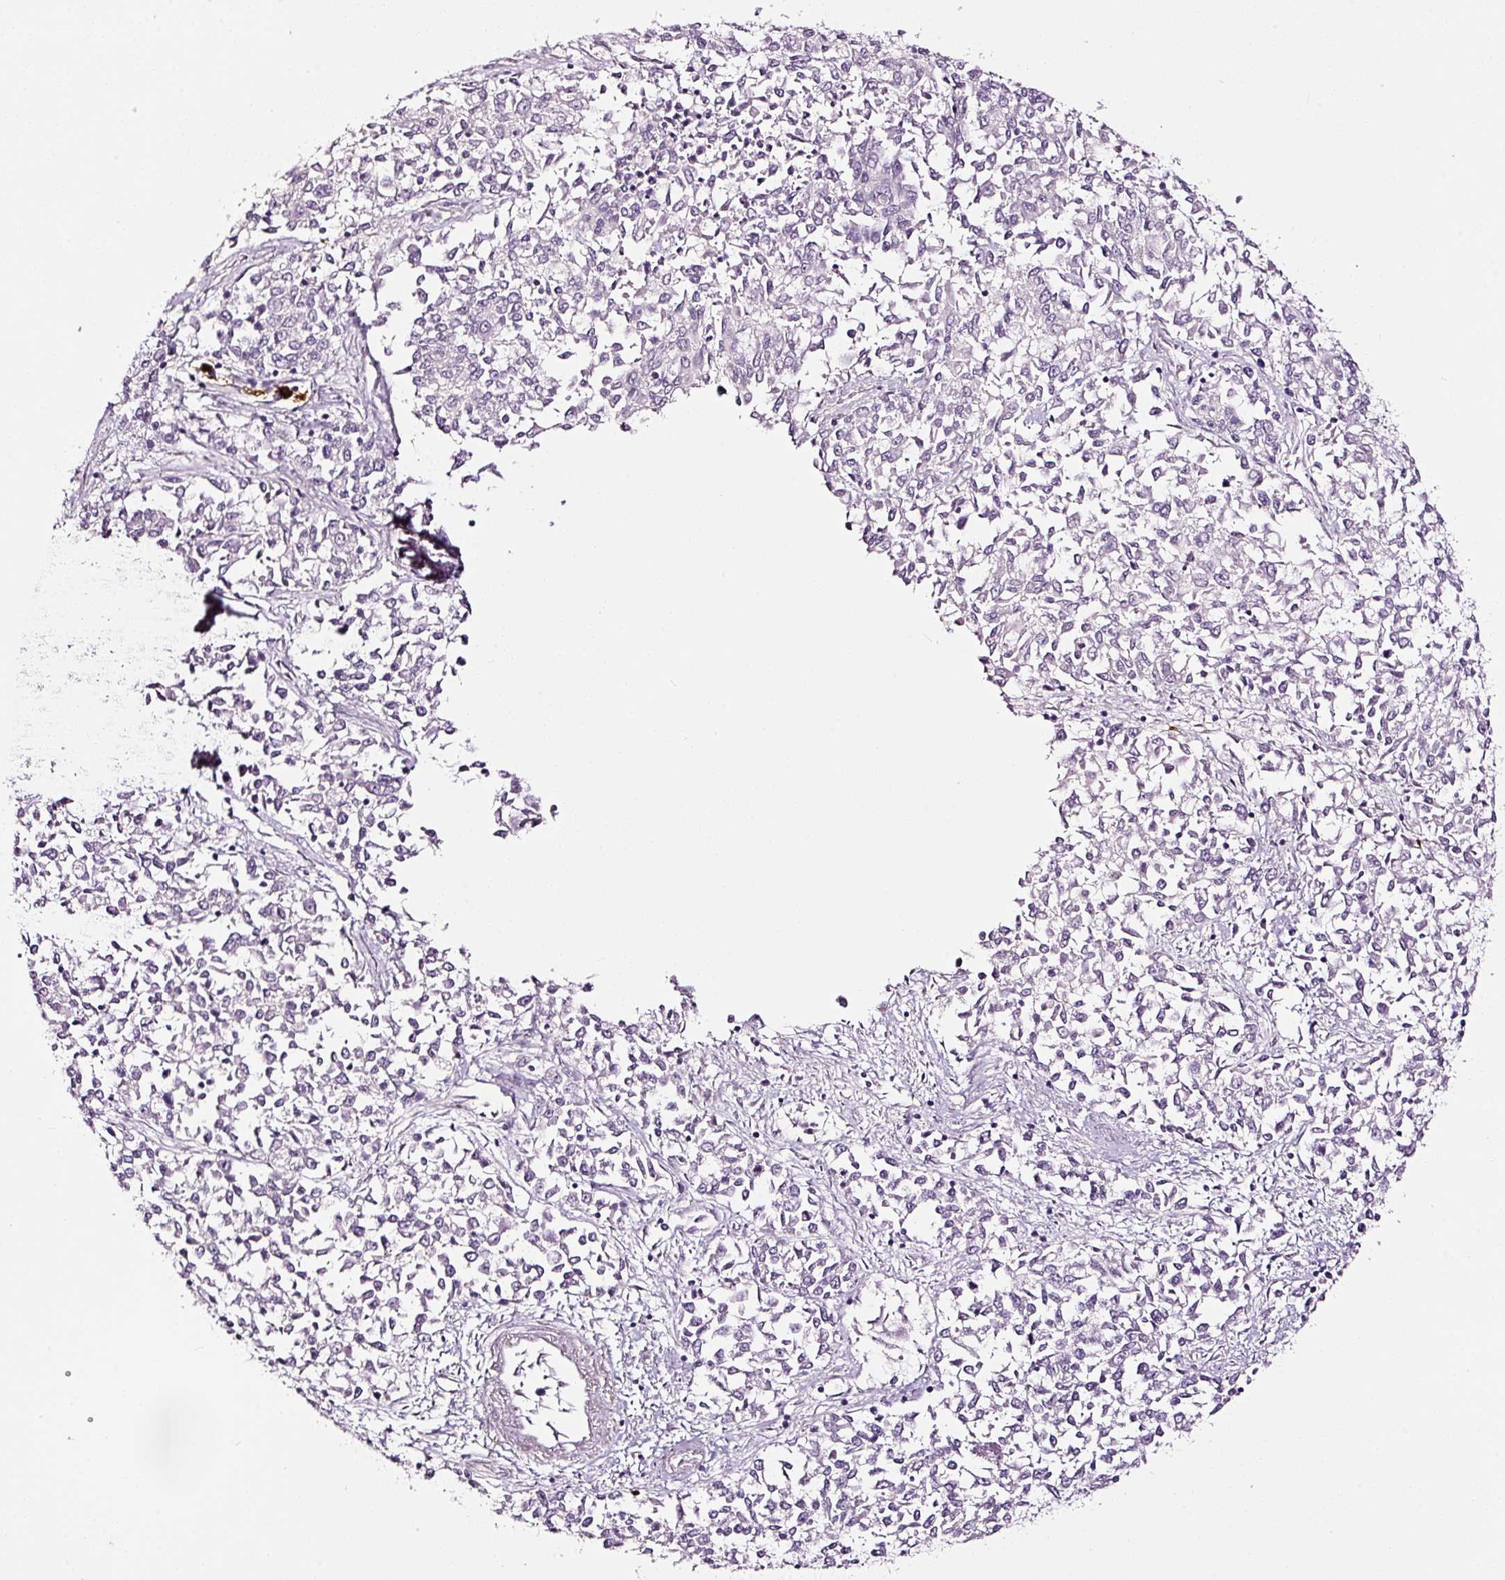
{"staining": {"intensity": "negative", "quantity": "none", "location": "none"}, "tissue": "endometrial cancer", "cell_type": "Tumor cells", "image_type": "cancer", "snomed": [{"axis": "morphology", "description": "Adenocarcinoma, NOS"}, {"axis": "topography", "description": "Endometrium"}], "caption": "Immunohistochemistry photomicrograph of endometrial adenocarcinoma stained for a protein (brown), which demonstrates no staining in tumor cells.", "gene": "LAMP3", "patient": {"sex": "female", "age": 50}}